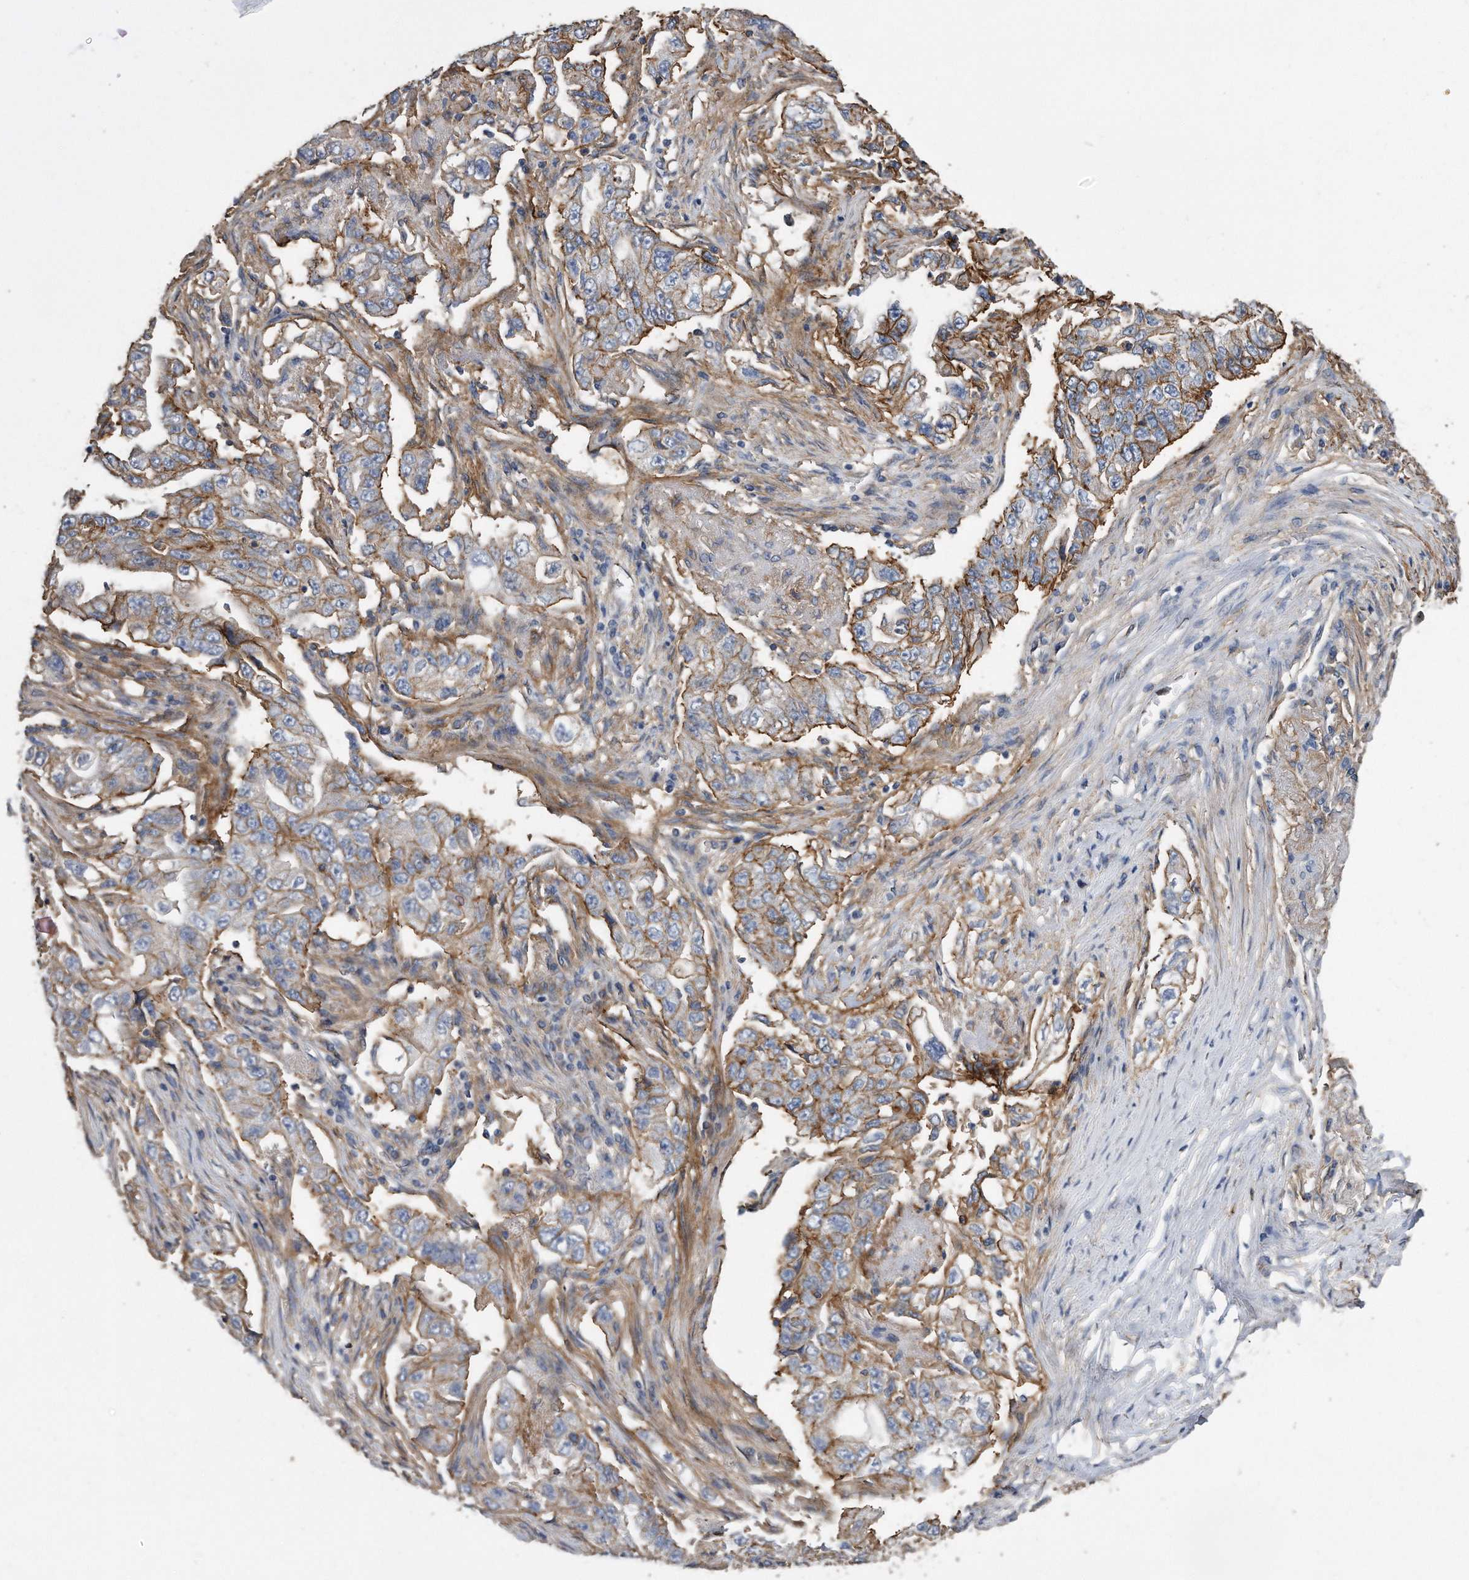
{"staining": {"intensity": "moderate", "quantity": ">75%", "location": "cytoplasmic/membranous"}, "tissue": "lung cancer", "cell_type": "Tumor cells", "image_type": "cancer", "snomed": [{"axis": "morphology", "description": "Adenocarcinoma, NOS"}, {"axis": "topography", "description": "Lung"}], "caption": "Immunohistochemistry of human lung adenocarcinoma demonstrates medium levels of moderate cytoplasmic/membranous positivity in about >75% of tumor cells.", "gene": "CDCP1", "patient": {"sex": "female", "age": 51}}